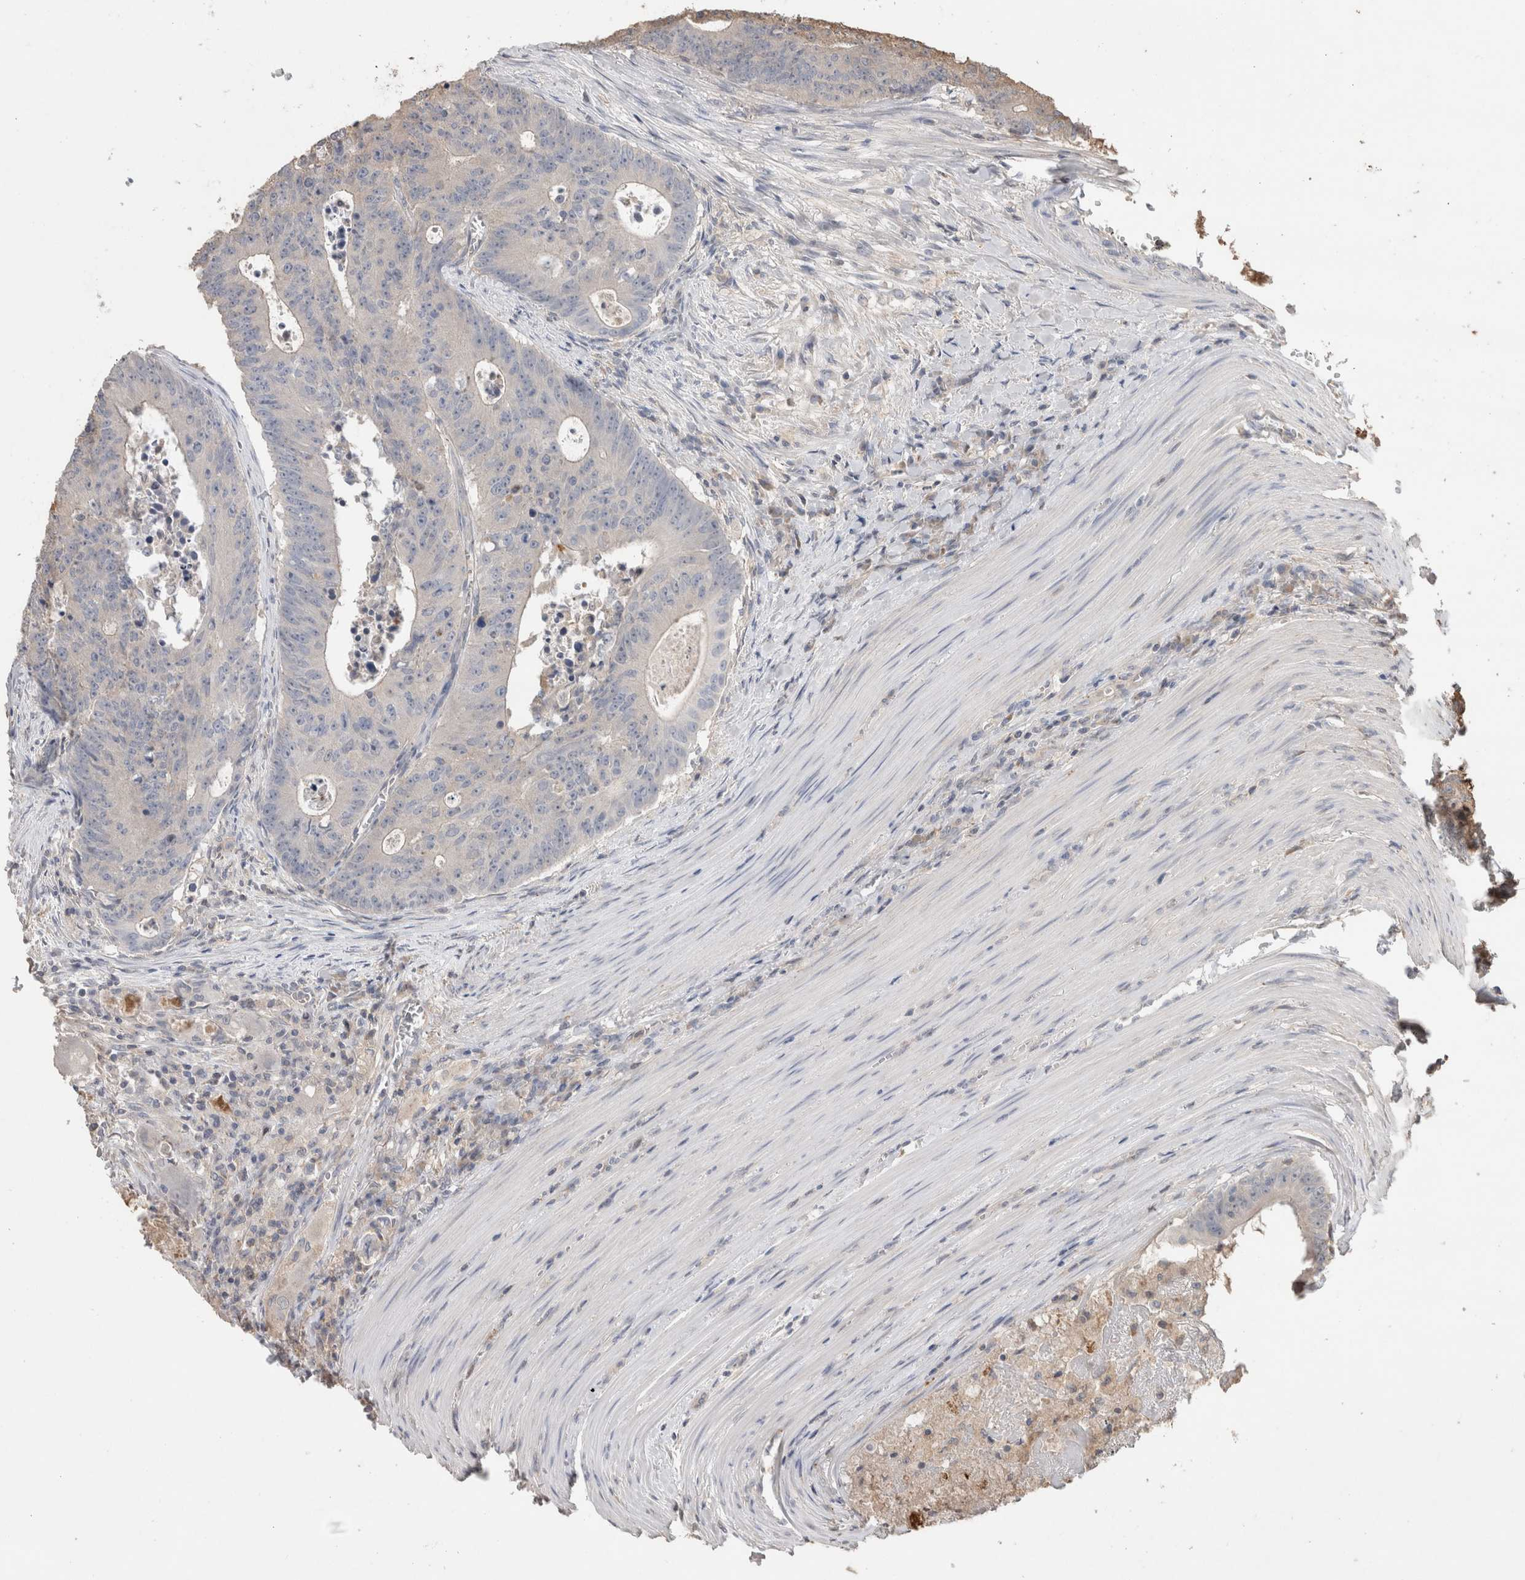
{"staining": {"intensity": "negative", "quantity": "none", "location": "none"}, "tissue": "colorectal cancer", "cell_type": "Tumor cells", "image_type": "cancer", "snomed": [{"axis": "morphology", "description": "Adenocarcinoma, NOS"}, {"axis": "topography", "description": "Colon"}], "caption": "The image demonstrates no significant positivity in tumor cells of colorectal adenocarcinoma. (Immunohistochemistry, brightfield microscopy, high magnification).", "gene": "TRIM5", "patient": {"sex": "male", "age": 87}}